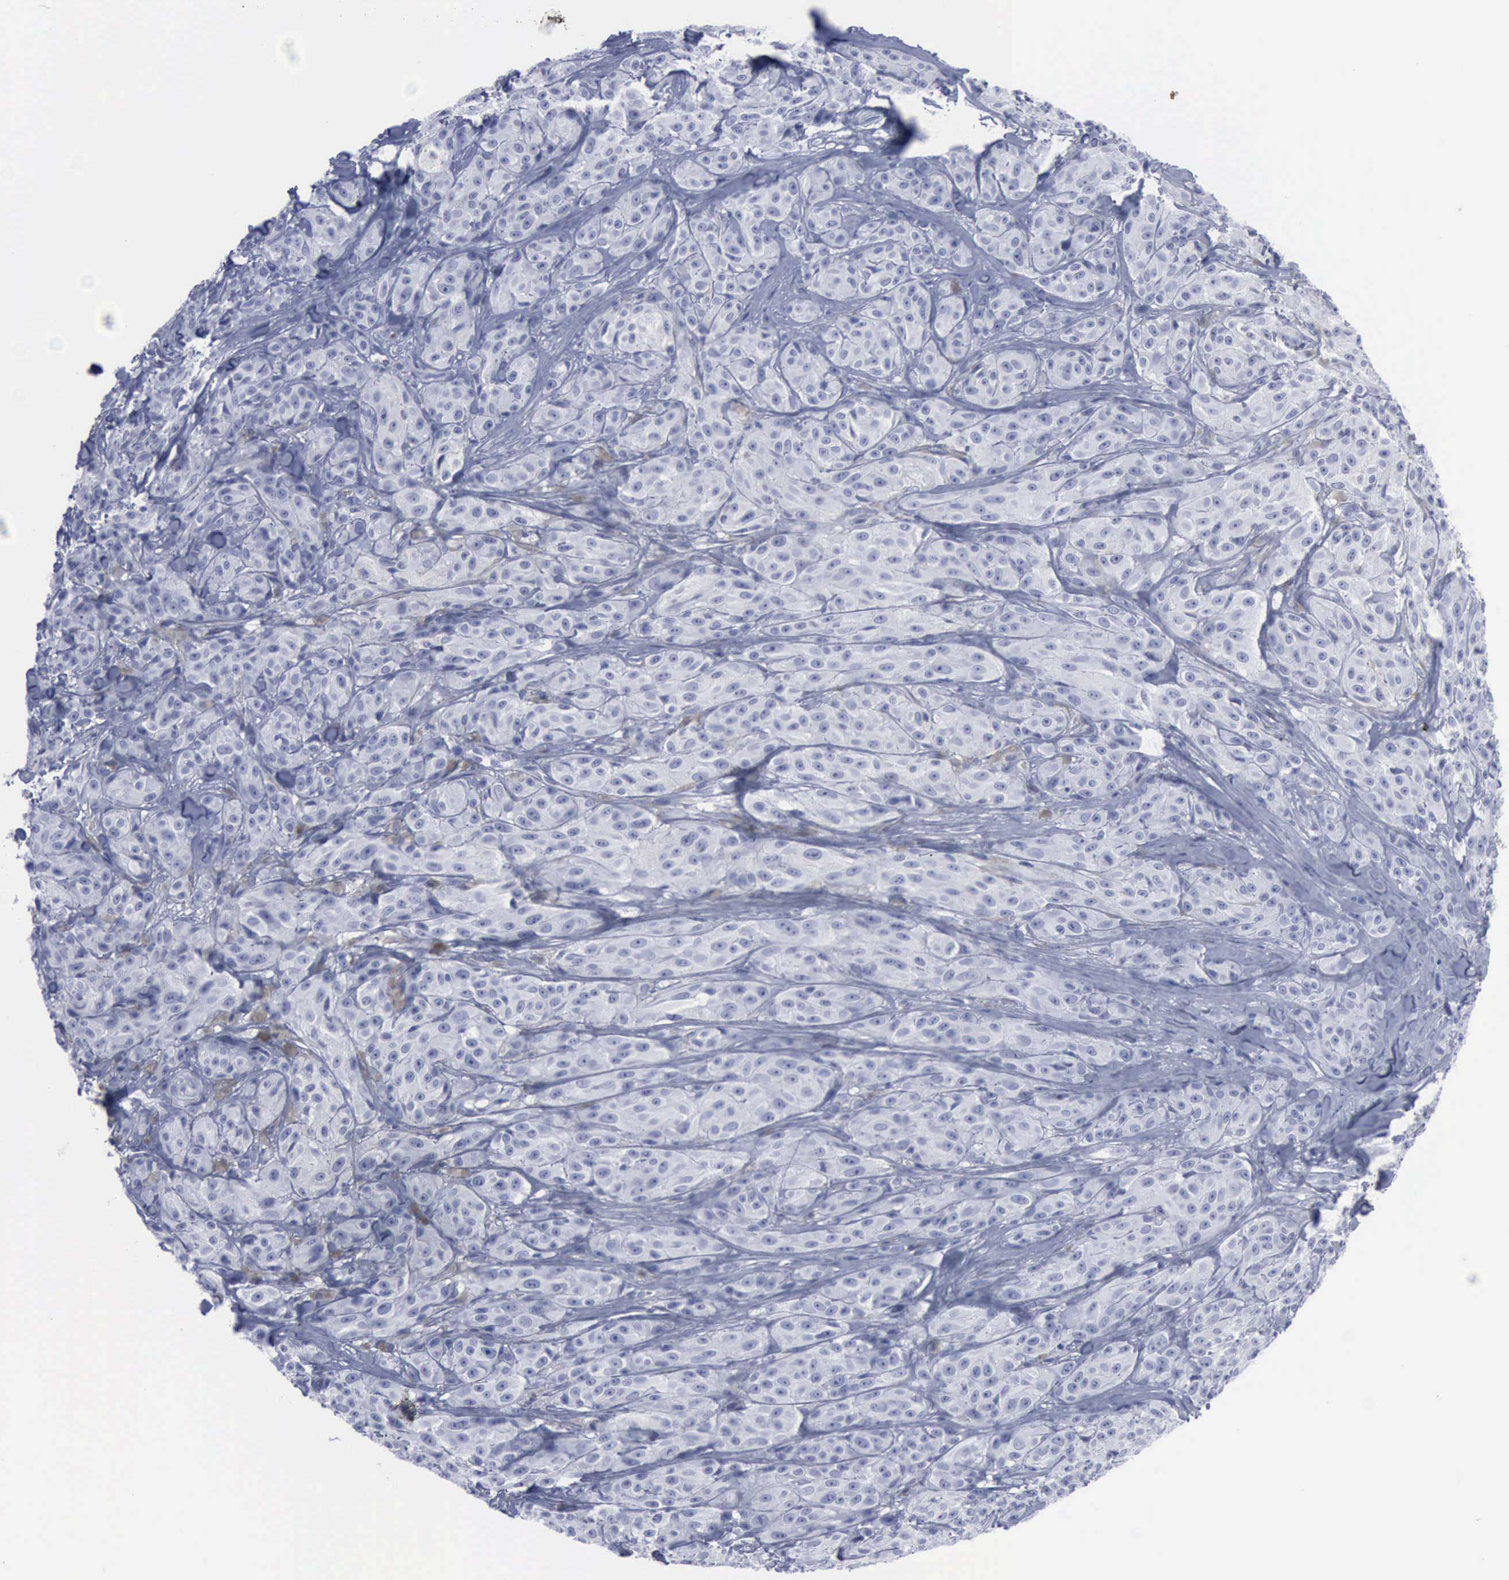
{"staining": {"intensity": "negative", "quantity": "none", "location": "none"}, "tissue": "melanoma", "cell_type": "Tumor cells", "image_type": "cancer", "snomed": [{"axis": "morphology", "description": "Malignant melanoma, NOS"}, {"axis": "topography", "description": "Skin"}], "caption": "This is an immunohistochemistry photomicrograph of malignant melanoma. There is no expression in tumor cells.", "gene": "VCAM1", "patient": {"sex": "male", "age": 56}}